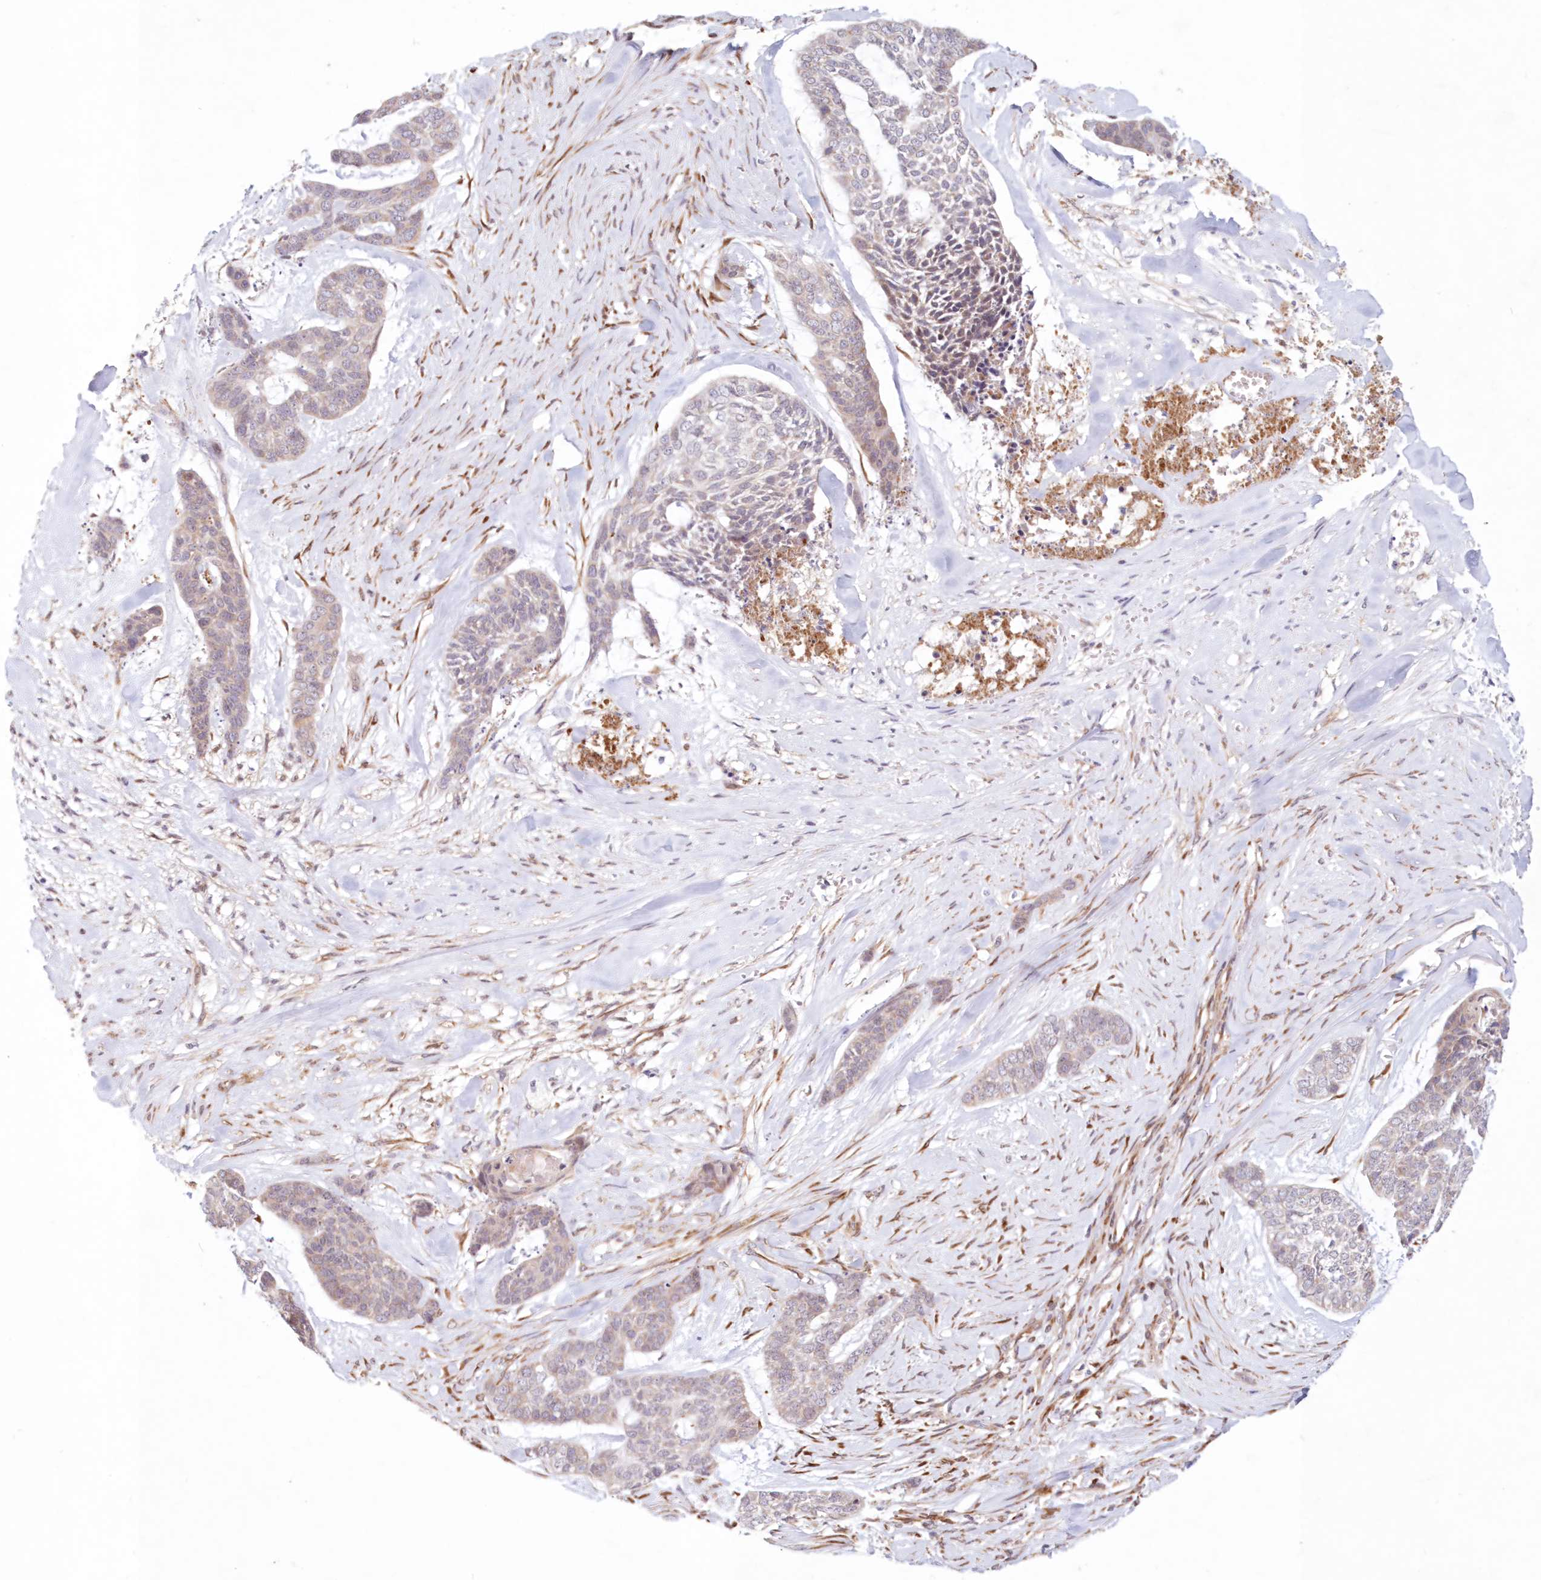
{"staining": {"intensity": "weak", "quantity": "<25%", "location": "cytoplasmic/membranous"}, "tissue": "skin cancer", "cell_type": "Tumor cells", "image_type": "cancer", "snomed": [{"axis": "morphology", "description": "Basal cell carcinoma"}, {"axis": "topography", "description": "Skin"}], "caption": "An immunohistochemistry (IHC) image of skin cancer is shown. There is no staining in tumor cells of skin cancer.", "gene": "PCYOX1L", "patient": {"sex": "female", "age": 64}}